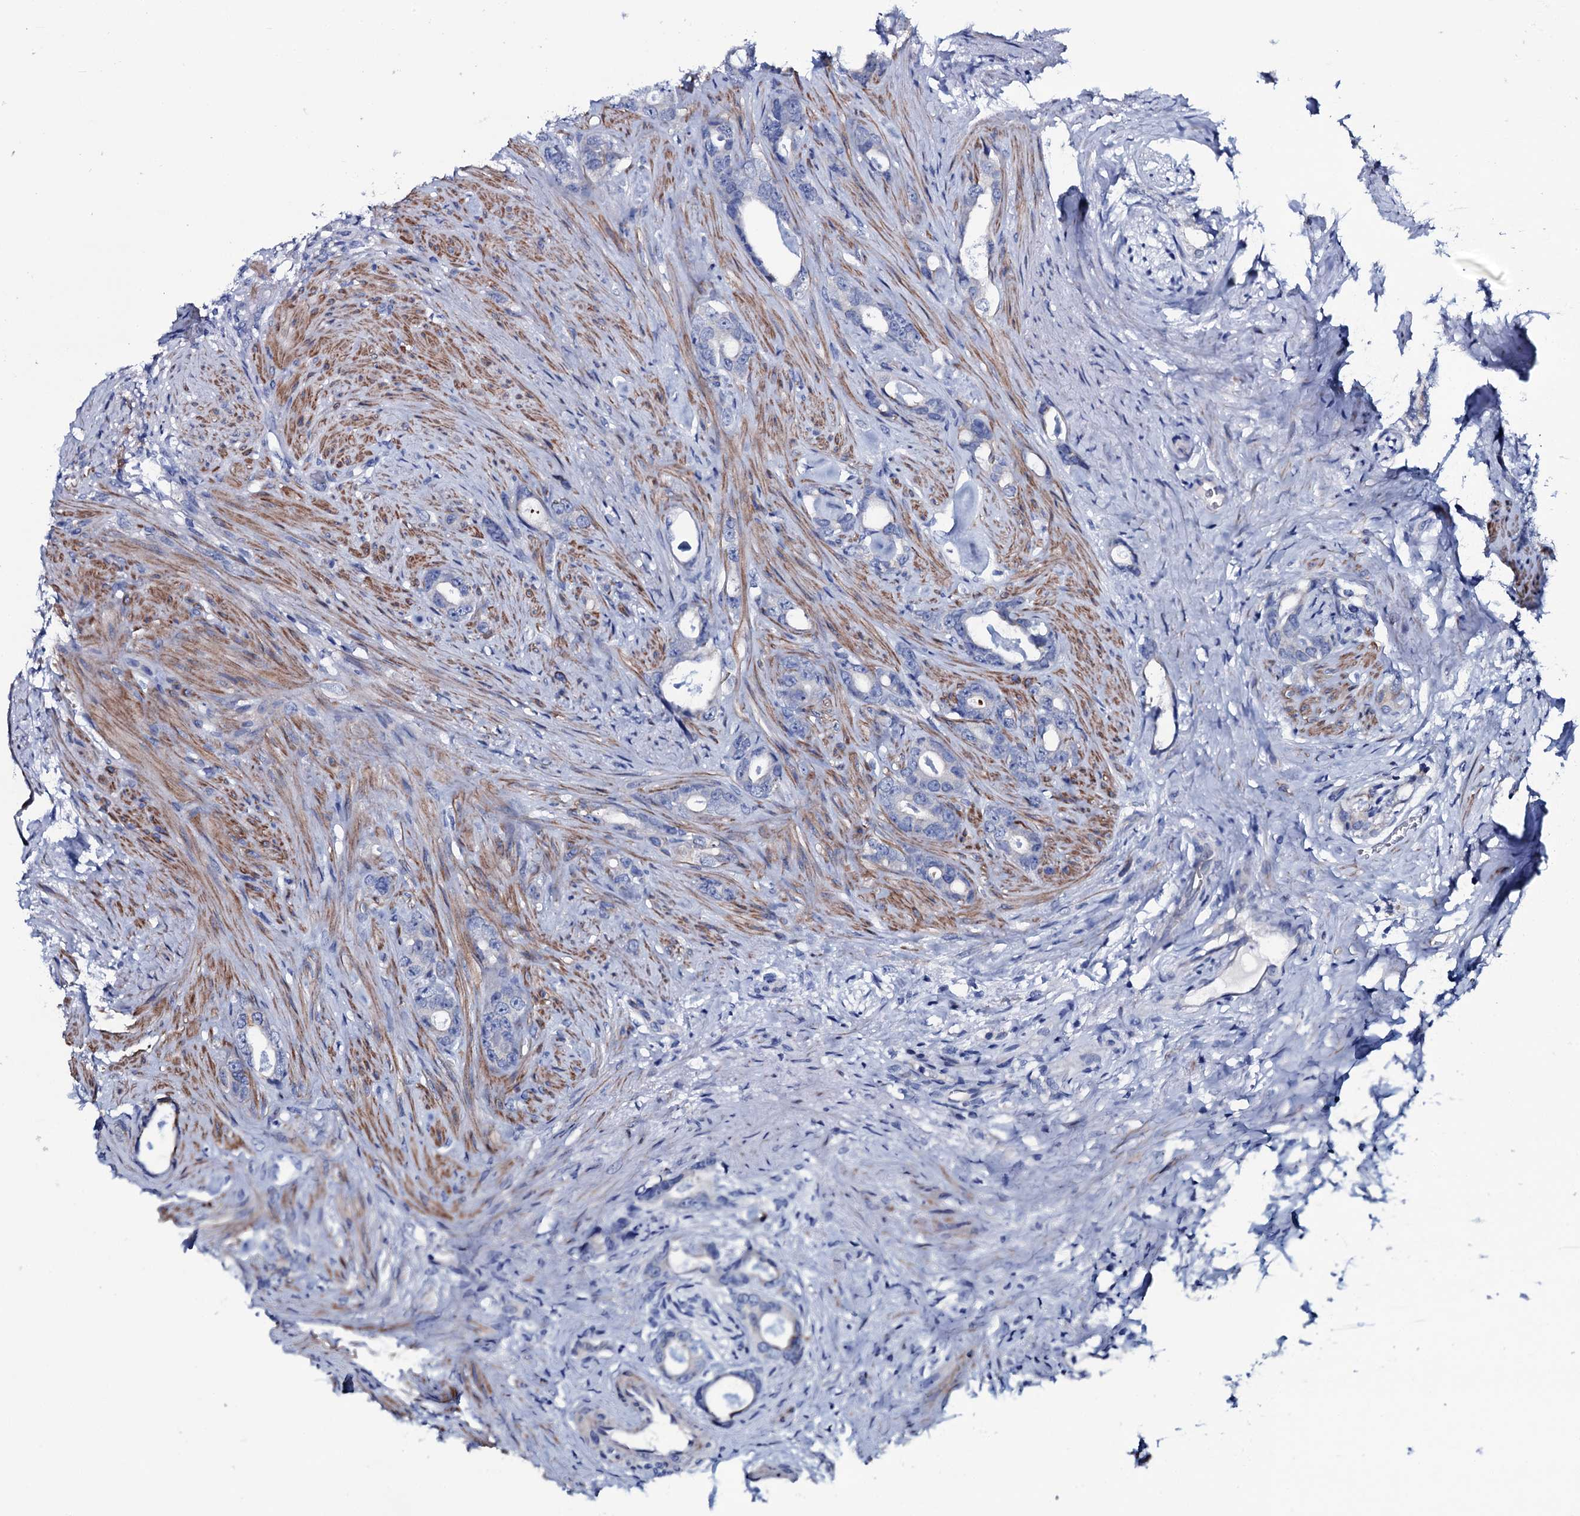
{"staining": {"intensity": "negative", "quantity": "none", "location": "none"}, "tissue": "prostate cancer", "cell_type": "Tumor cells", "image_type": "cancer", "snomed": [{"axis": "morphology", "description": "Adenocarcinoma, Low grade"}, {"axis": "topography", "description": "Prostate"}], "caption": "Tumor cells show no significant positivity in prostate adenocarcinoma (low-grade). The staining is performed using DAB (3,3'-diaminobenzidine) brown chromogen with nuclei counter-stained in using hematoxylin.", "gene": "GYS2", "patient": {"sex": "male", "age": 63}}